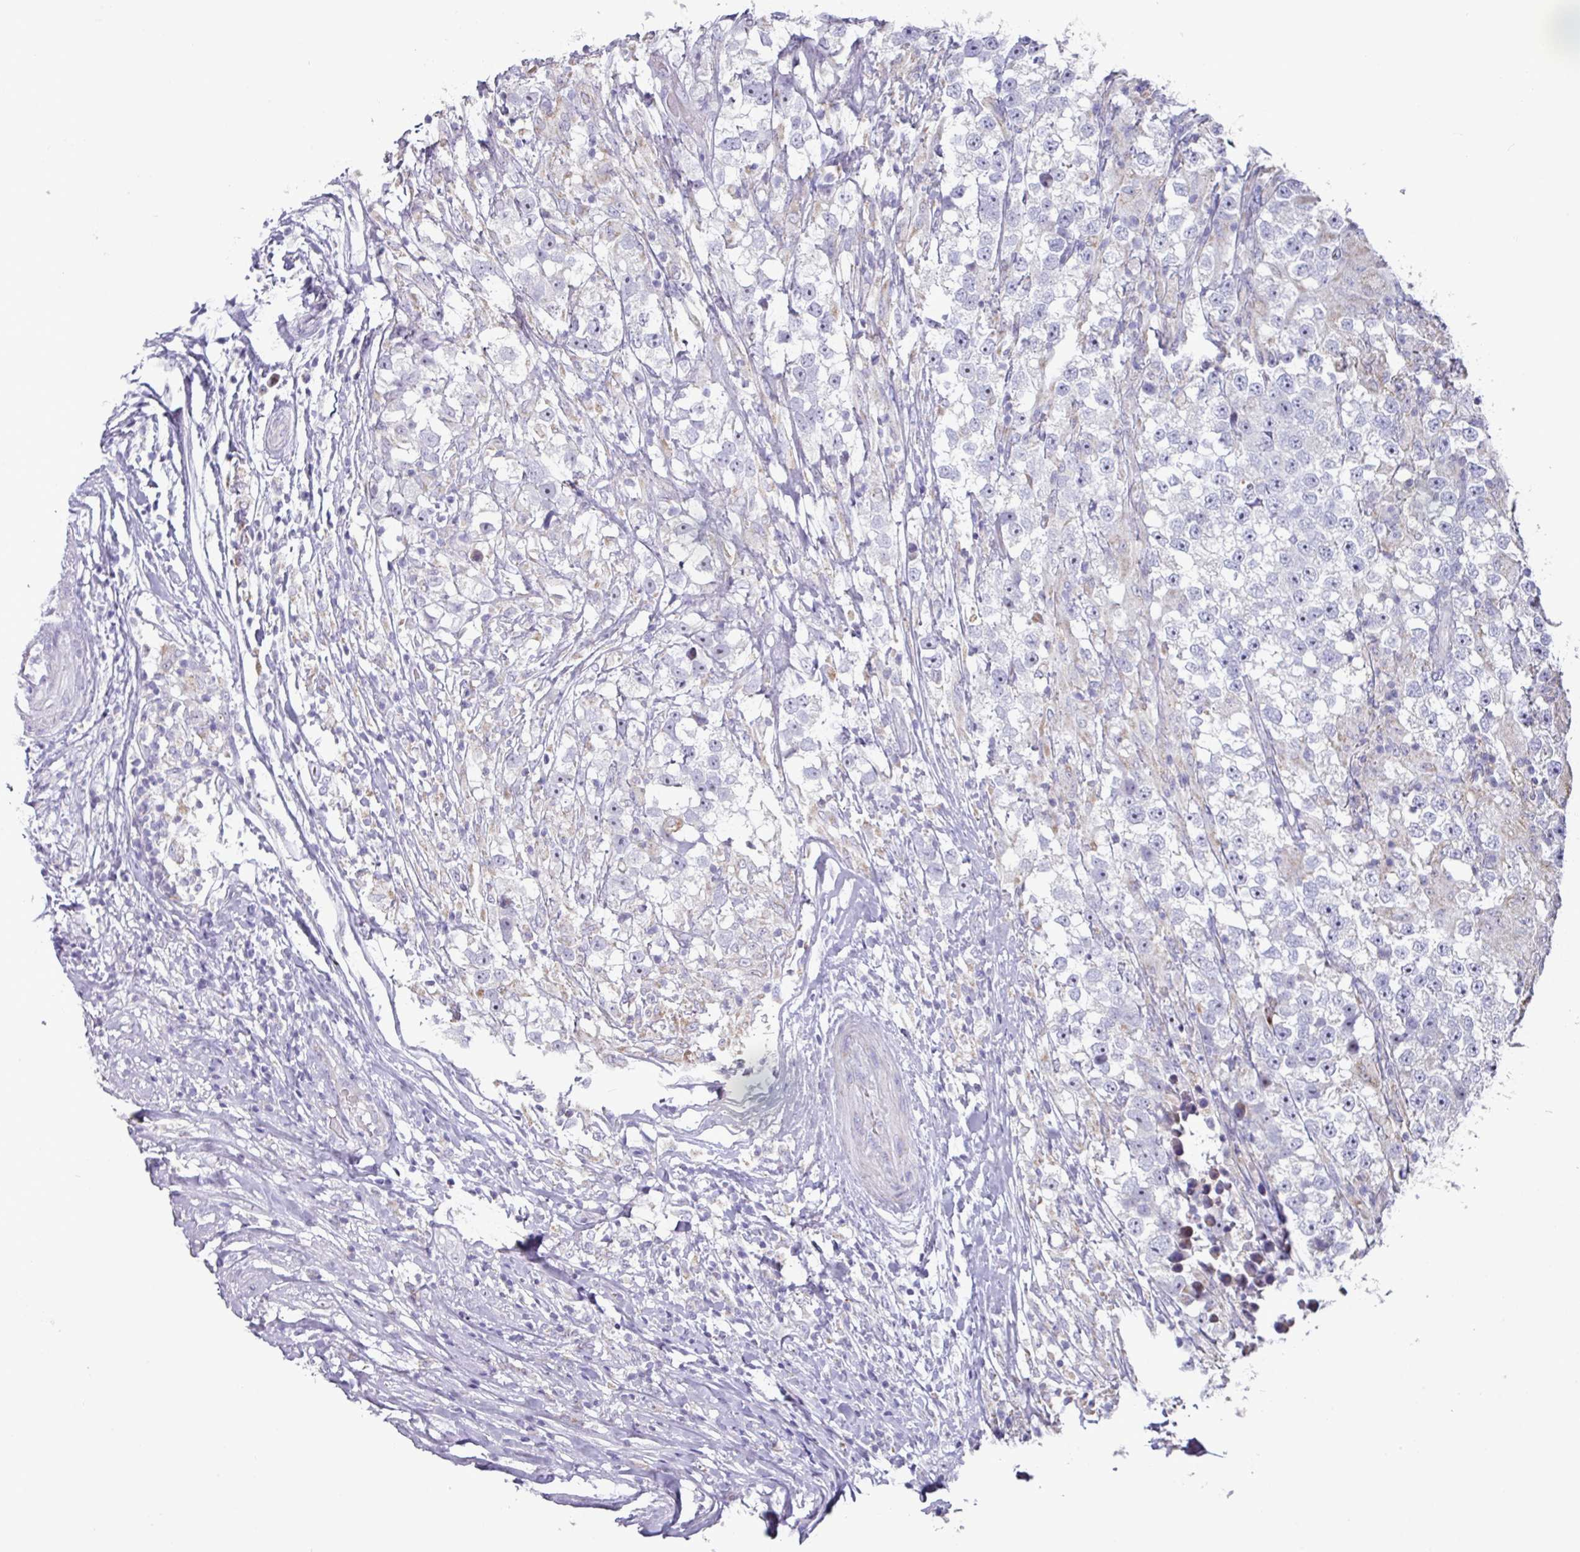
{"staining": {"intensity": "negative", "quantity": "none", "location": "none"}, "tissue": "testis cancer", "cell_type": "Tumor cells", "image_type": "cancer", "snomed": [{"axis": "morphology", "description": "Seminoma, NOS"}, {"axis": "topography", "description": "Testis"}], "caption": "The immunohistochemistry (IHC) histopathology image has no significant positivity in tumor cells of testis cancer (seminoma) tissue.", "gene": "MT-ND4", "patient": {"sex": "male", "age": 46}}